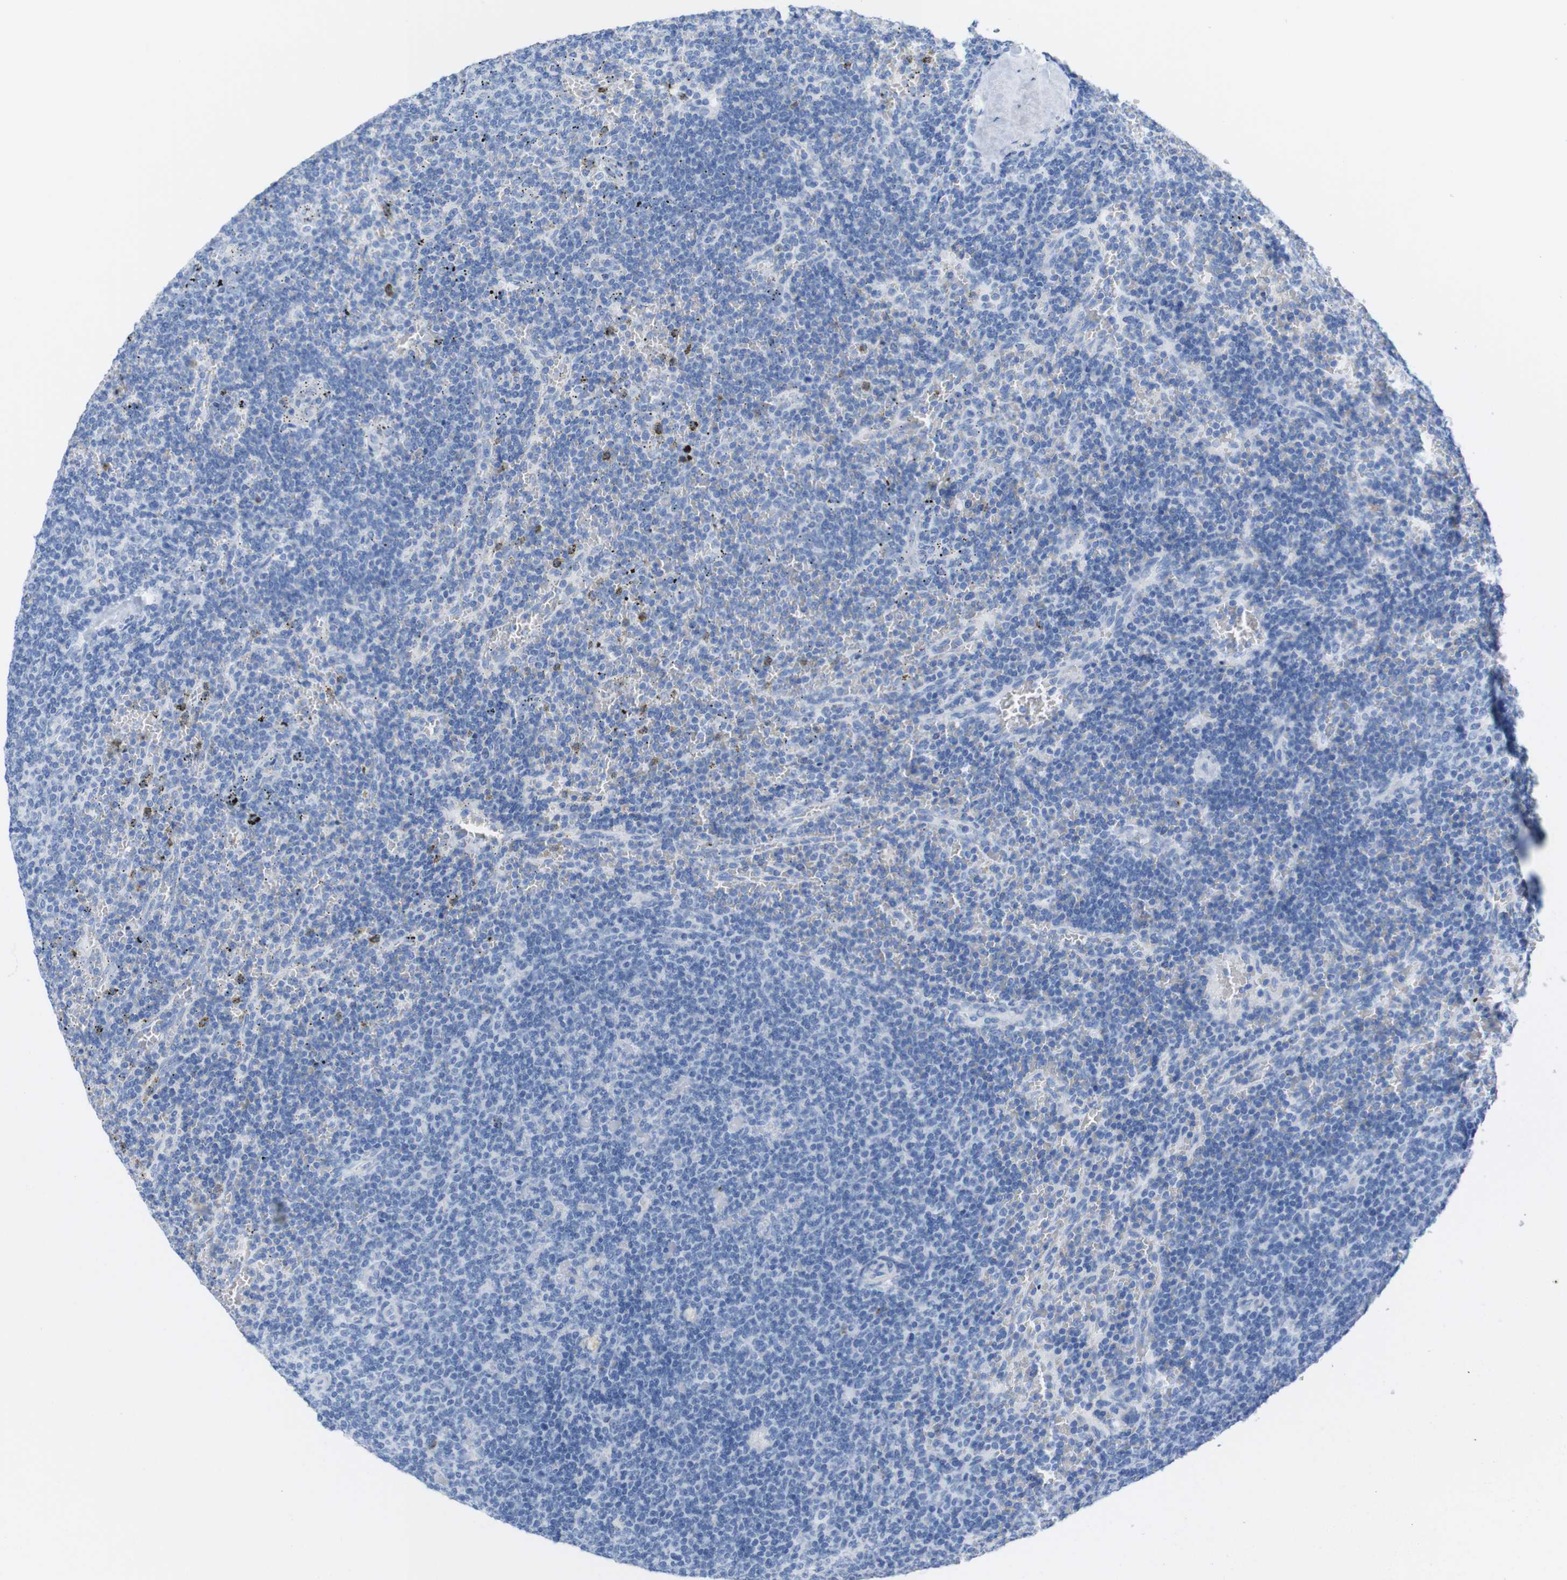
{"staining": {"intensity": "negative", "quantity": "none", "location": "none"}, "tissue": "lymphoma", "cell_type": "Tumor cells", "image_type": "cancer", "snomed": [{"axis": "morphology", "description": "Malignant lymphoma, non-Hodgkin's type, Low grade"}, {"axis": "topography", "description": "Spleen"}], "caption": "IHC micrograph of human low-grade malignant lymphoma, non-Hodgkin's type stained for a protein (brown), which displays no positivity in tumor cells.", "gene": "LAG3", "patient": {"sex": "female", "age": 50}}